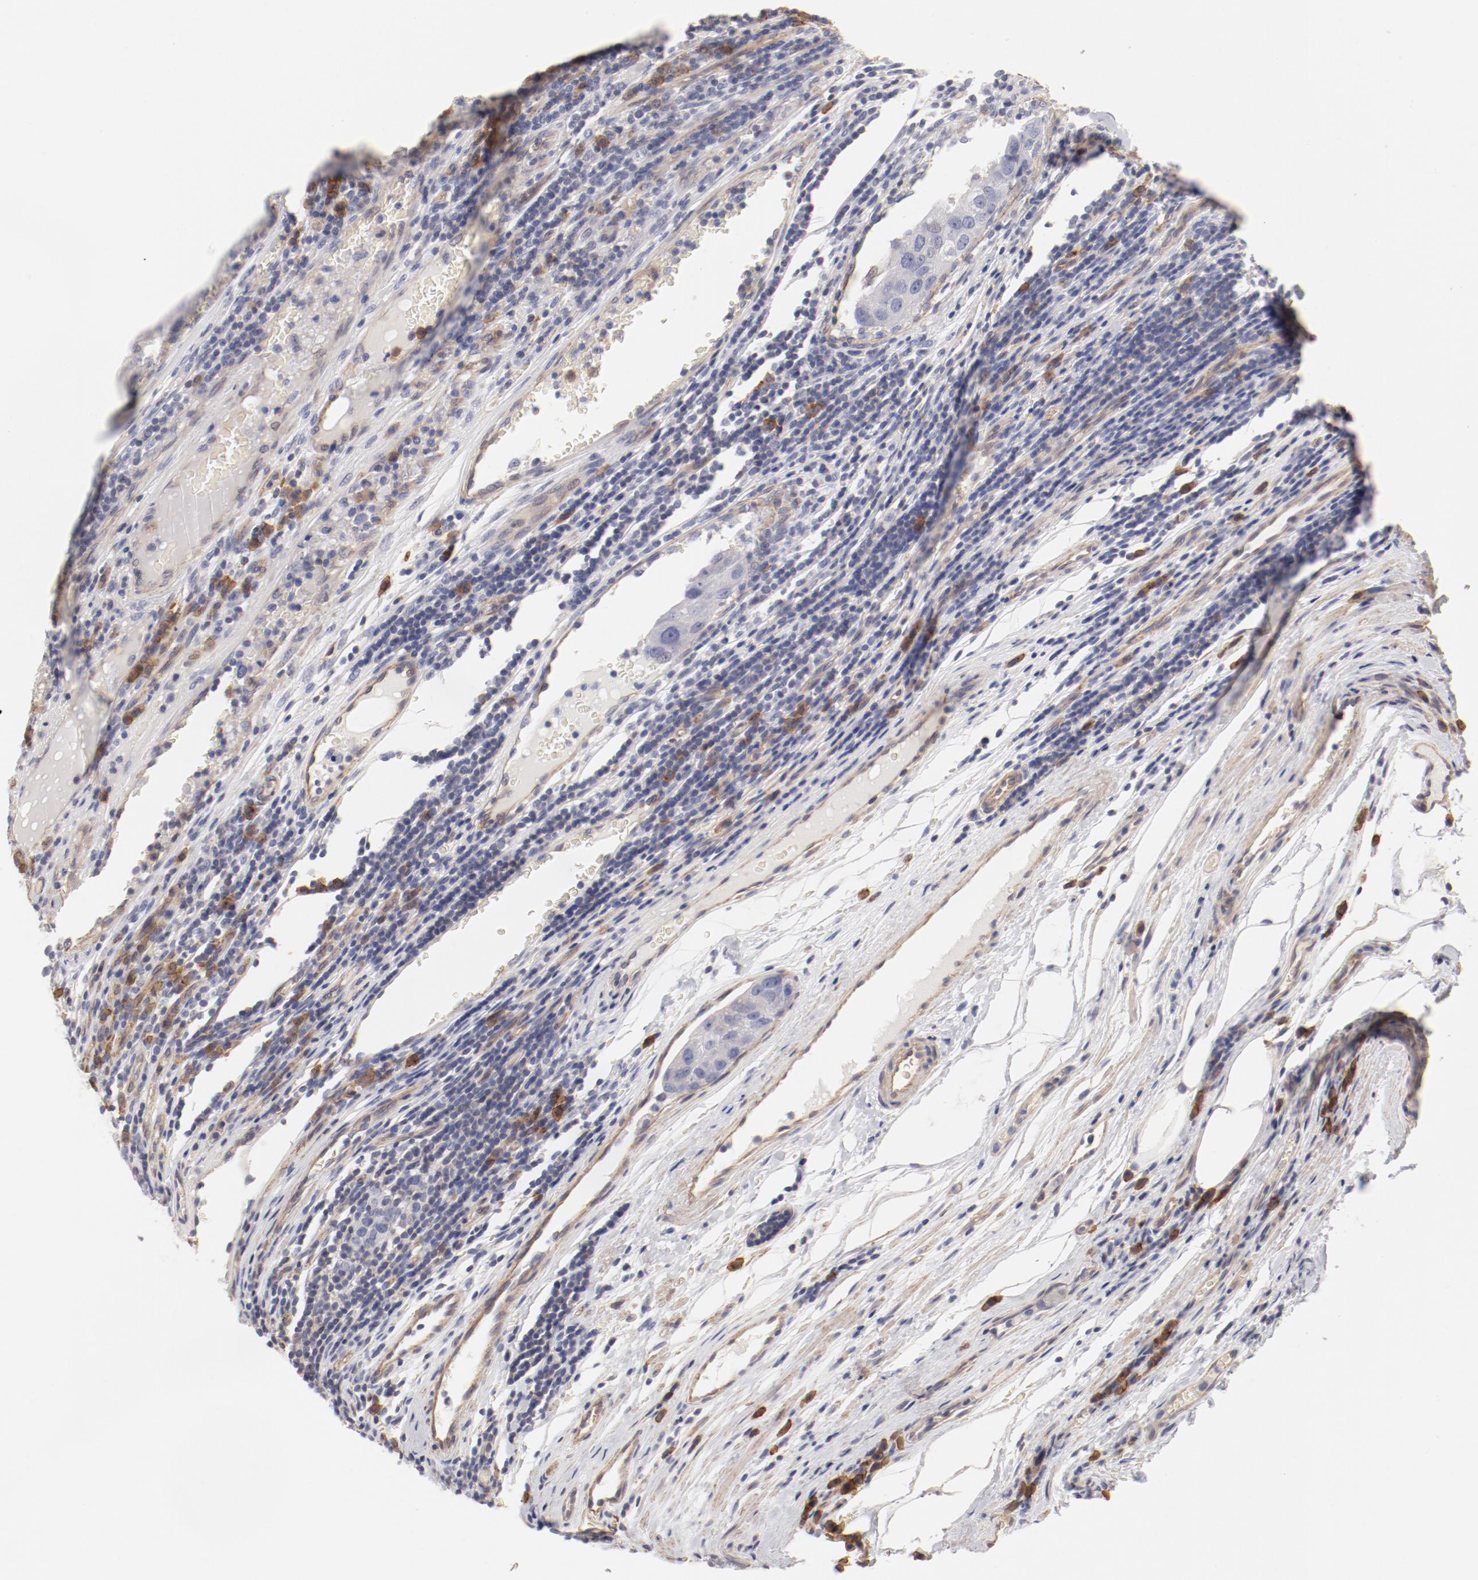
{"staining": {"intensity": "negative", "quantity": "none", "location": "none"}, "tissue": "urothelial cancer", "cell_type": "Tumor cells", "image_type": "cancer", "snomed": [{"axis": "morphology", "description": "Urothelial carcinoma, High grade"}, {"axis": "topography", "description": "Lymph node"}, {"axis": "topography", "description": "Urinary bladder"}], "caption": "Immunohistochemistry image of neoplastic tissue: human urothelial cancer stained with DAB shows no significant protein expression in tumor cells.", "gene": "LAX1", "patient": {"sex": "male", "age": 51}}